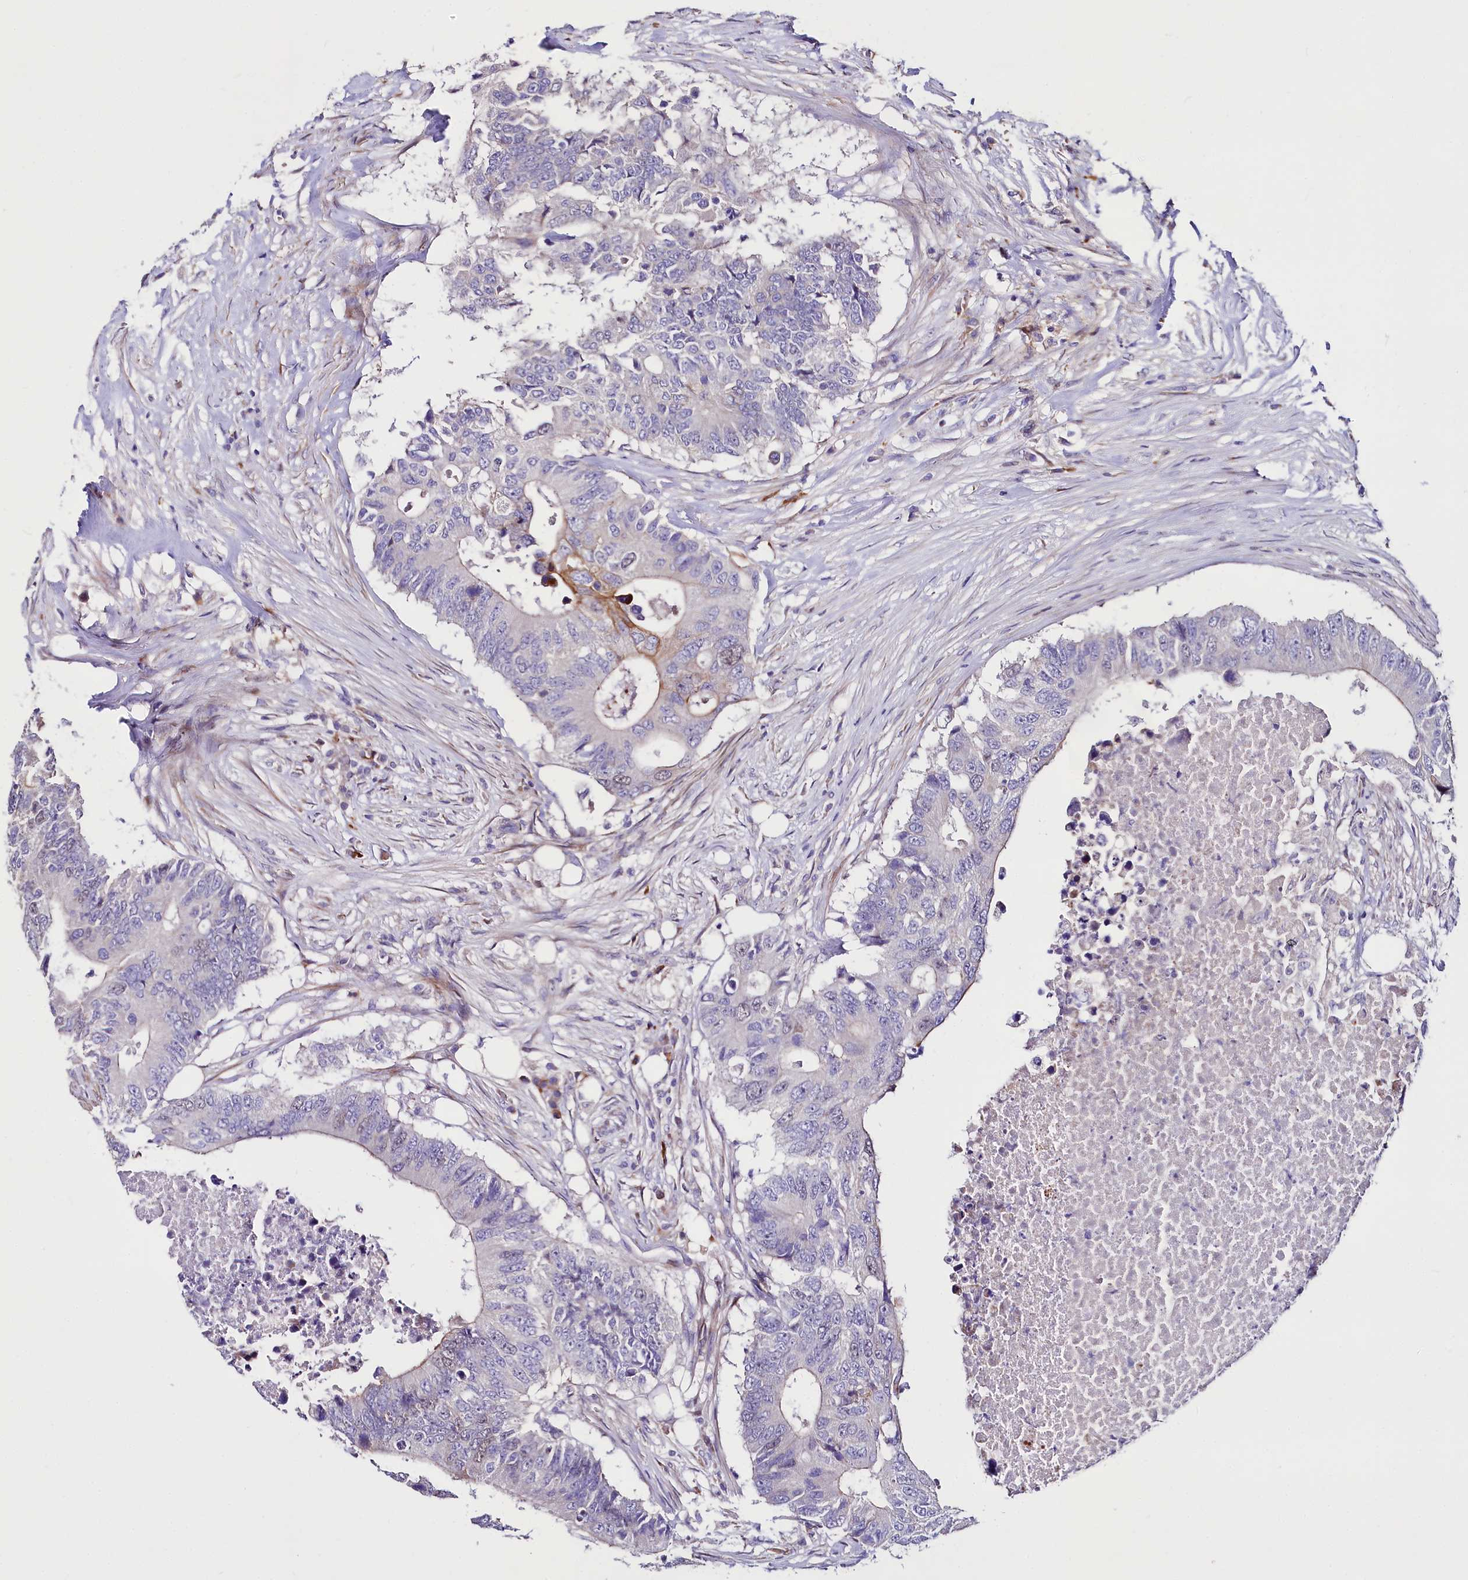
{"staining": {"intensity": "weak", "quantity": "<25%", "location": "cytoplasmic/membranous"}, "tissue": "colorectal cancer", "cell_type": "Tumor cells", "image_type": "cancer", "snomed": [{"axis": "morphology", "description": "Adenocarcinoma, NOS"}, {"axis": "topography", "description": "Colon"}], "caption": "Colorectal adenocarcinoma was stained to show a protein in brown. There is no significant positivity in tumor cells. (Brightfield microscopy of DAB IHC at high magnification).", "gene": "WNT8A", "patient": {"sex": "male", "age": 71}}